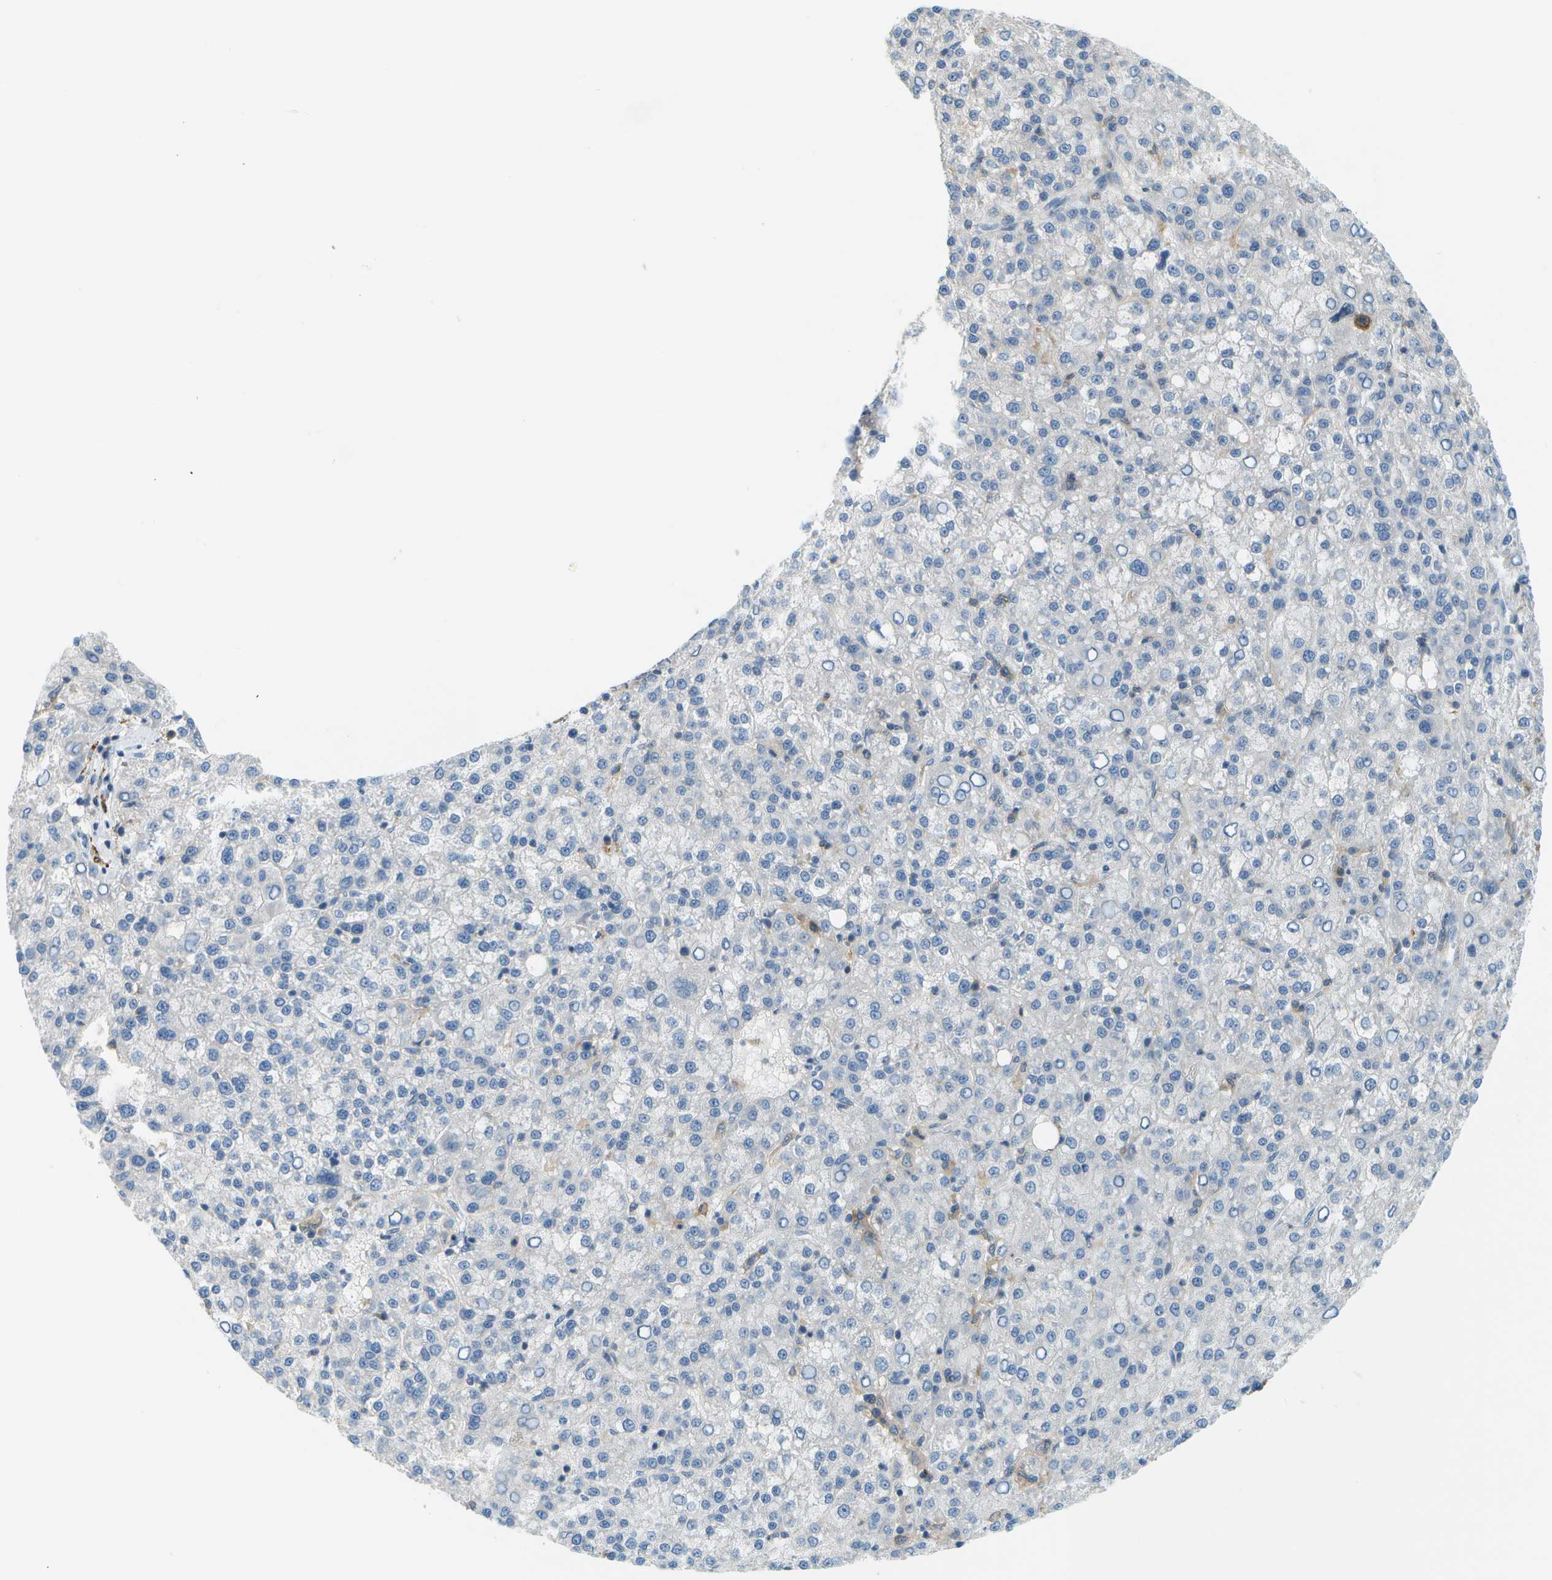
{"staining": {"intensity": "negative", "quantity": "none", "location": "none"}, "tissue": "liver cancer", "cell_type": "Tumor cells", "image_type": "cancer", "snomed": [{"axis": "morphology", "description": "Carcinoma, Hepatocellular, NOS"}, {"axis": "topography", "description": "Liver"}], "caption": "IHC image of neoplastic tissue: liver hepatocellular carcinoma stained with DAB exhibits no significant protein expression in tumor cells. (DAB (3,3'-diaminobenzidine) immunohistochemistry with hematoxylin counter stain).", "gene": "CDH23", "patient": {"sex": "female", "age": 58}}